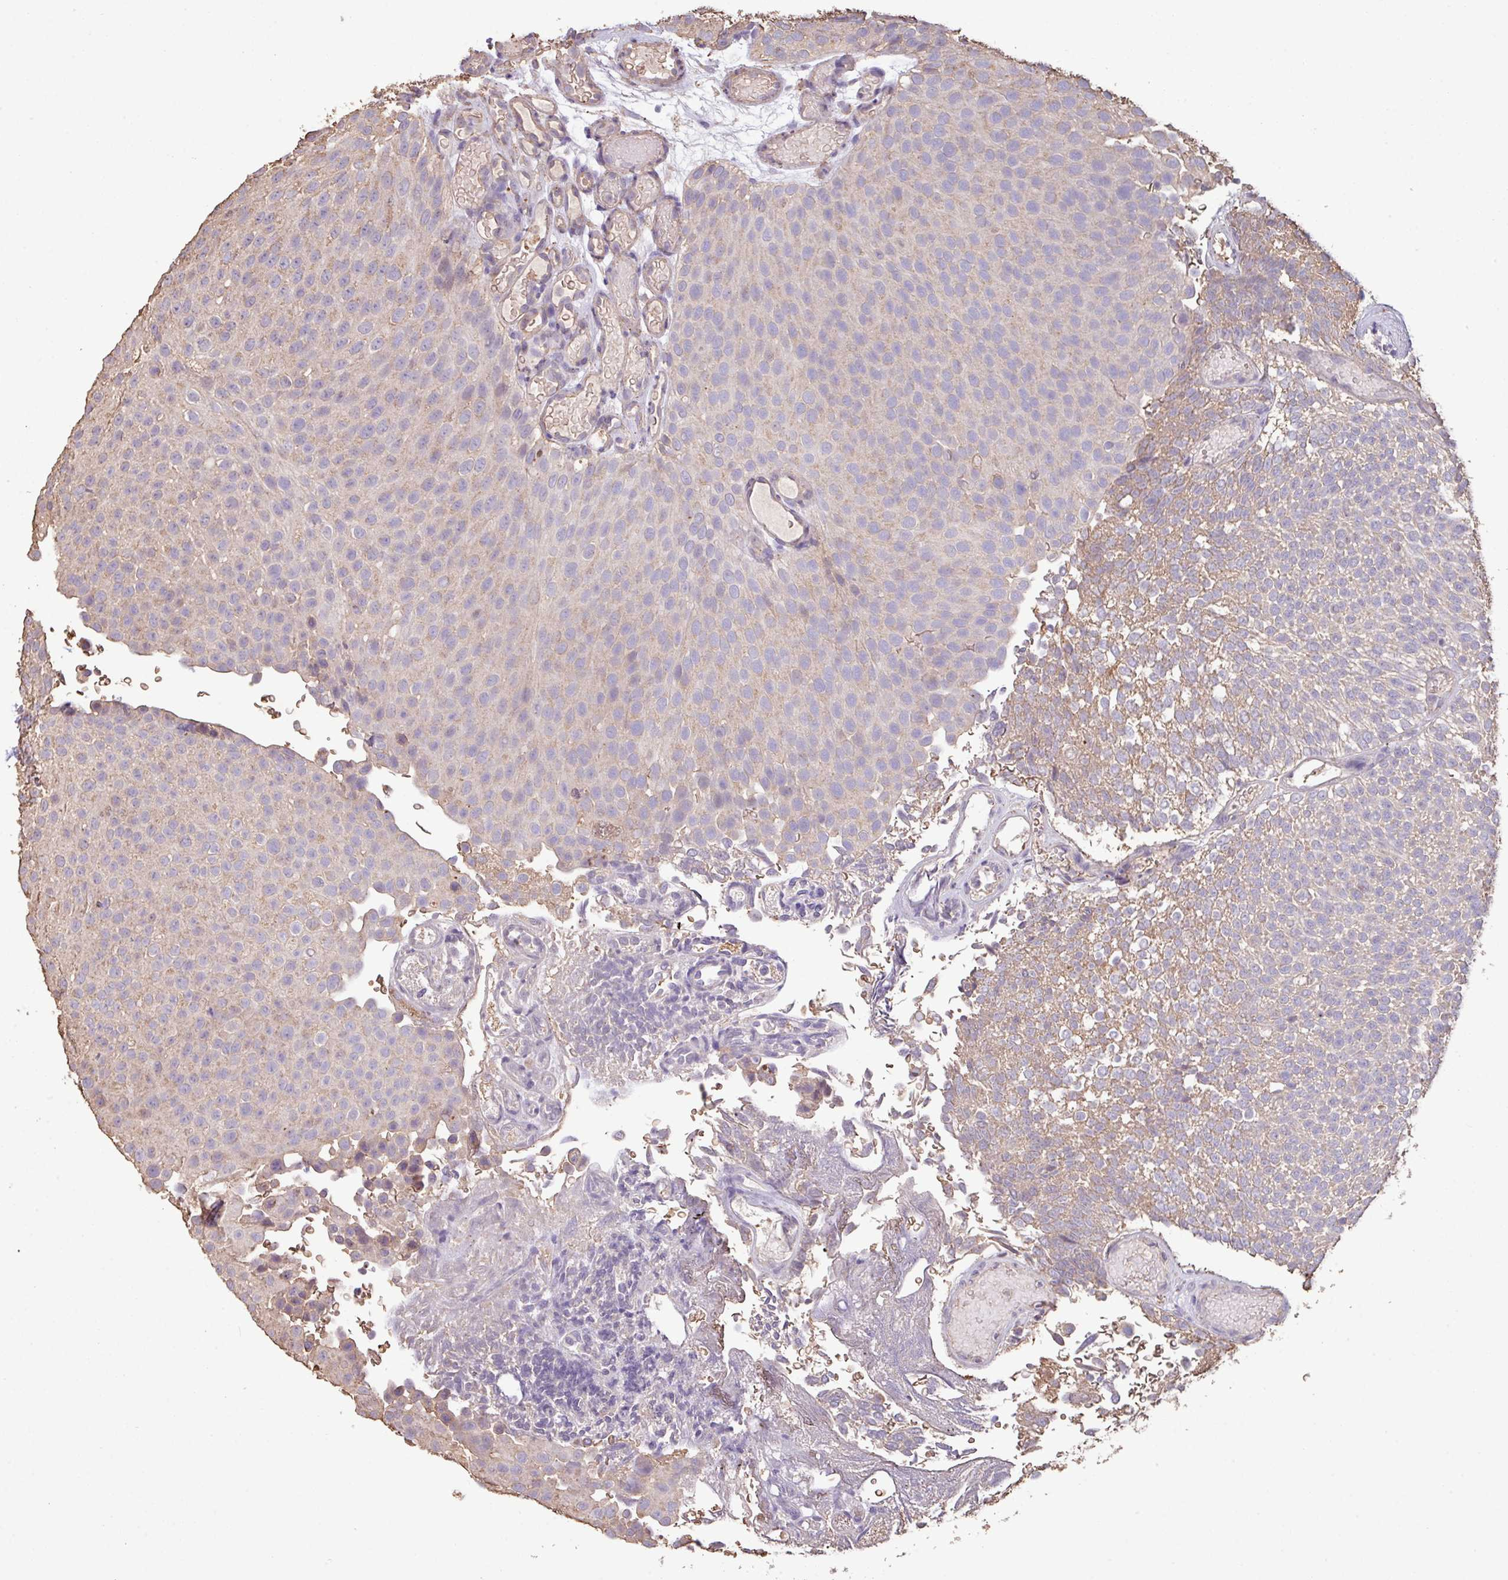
{"staining": {"intensity": "weak", "quantity": "25%-75%", "location": "cytoplasmic/membranous"}, "tissue": "urothelial cancer", "cell_type": "Tumor cells", "image_type": "cancer", "snomed": [{"axis": "morphology", "description": "Urothelial carcinoma, Low grade"}, {"axis": "topography", "description": "Urinary bladder"}], "caption": "Weak cytoplasmic/membranous protein staining is seen in about 25%-75% of tumor cells in urothelial cancer.", "gene": "CAMK2B", "patient": {"sex": "male", "age": 78}}